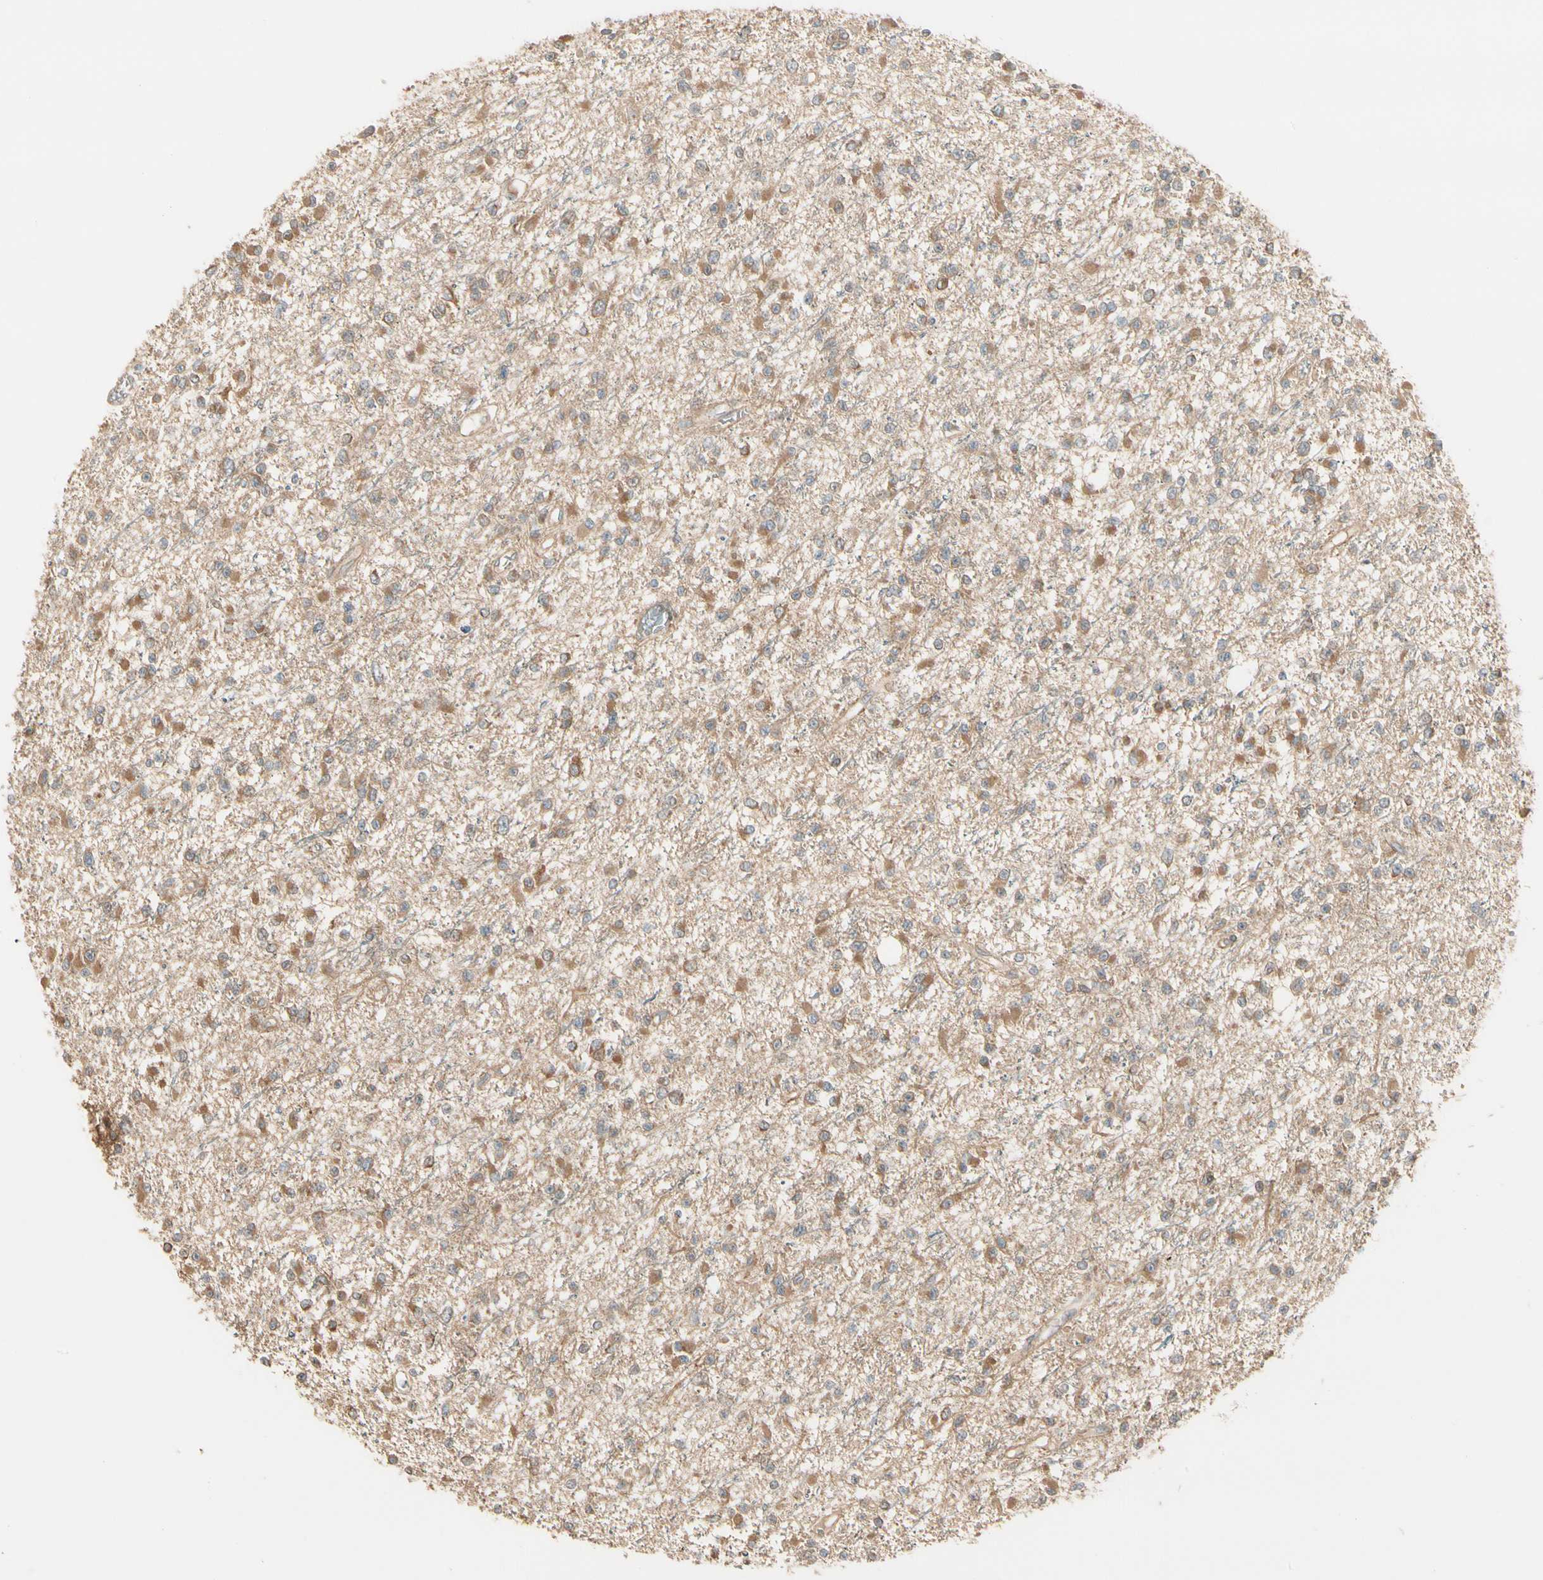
{"staining": {"intensity": "moderate", "quantity": ">75%", "location": "cytoplasmic/membranous"}, "tissue": "glioma", "cell_type": "Tumor cells", "image_type": "cancer", "snomed": [{"axis": "morphology", "description": "Glioma, malignant, Low grade"}, {"axis": "topography", "description": "Brain"}], "caption": "Tumor cells demonstrate moderate cytoplasmic/membranous expression in approximately >75% of cells in malignant low-grade glioma. (DAB (3,3'-diaminobenzidine) IHC with brightfield microscopy, high magnification).", "gene": "IRAG1", "patient": {"sex": "female", "age": 22}}